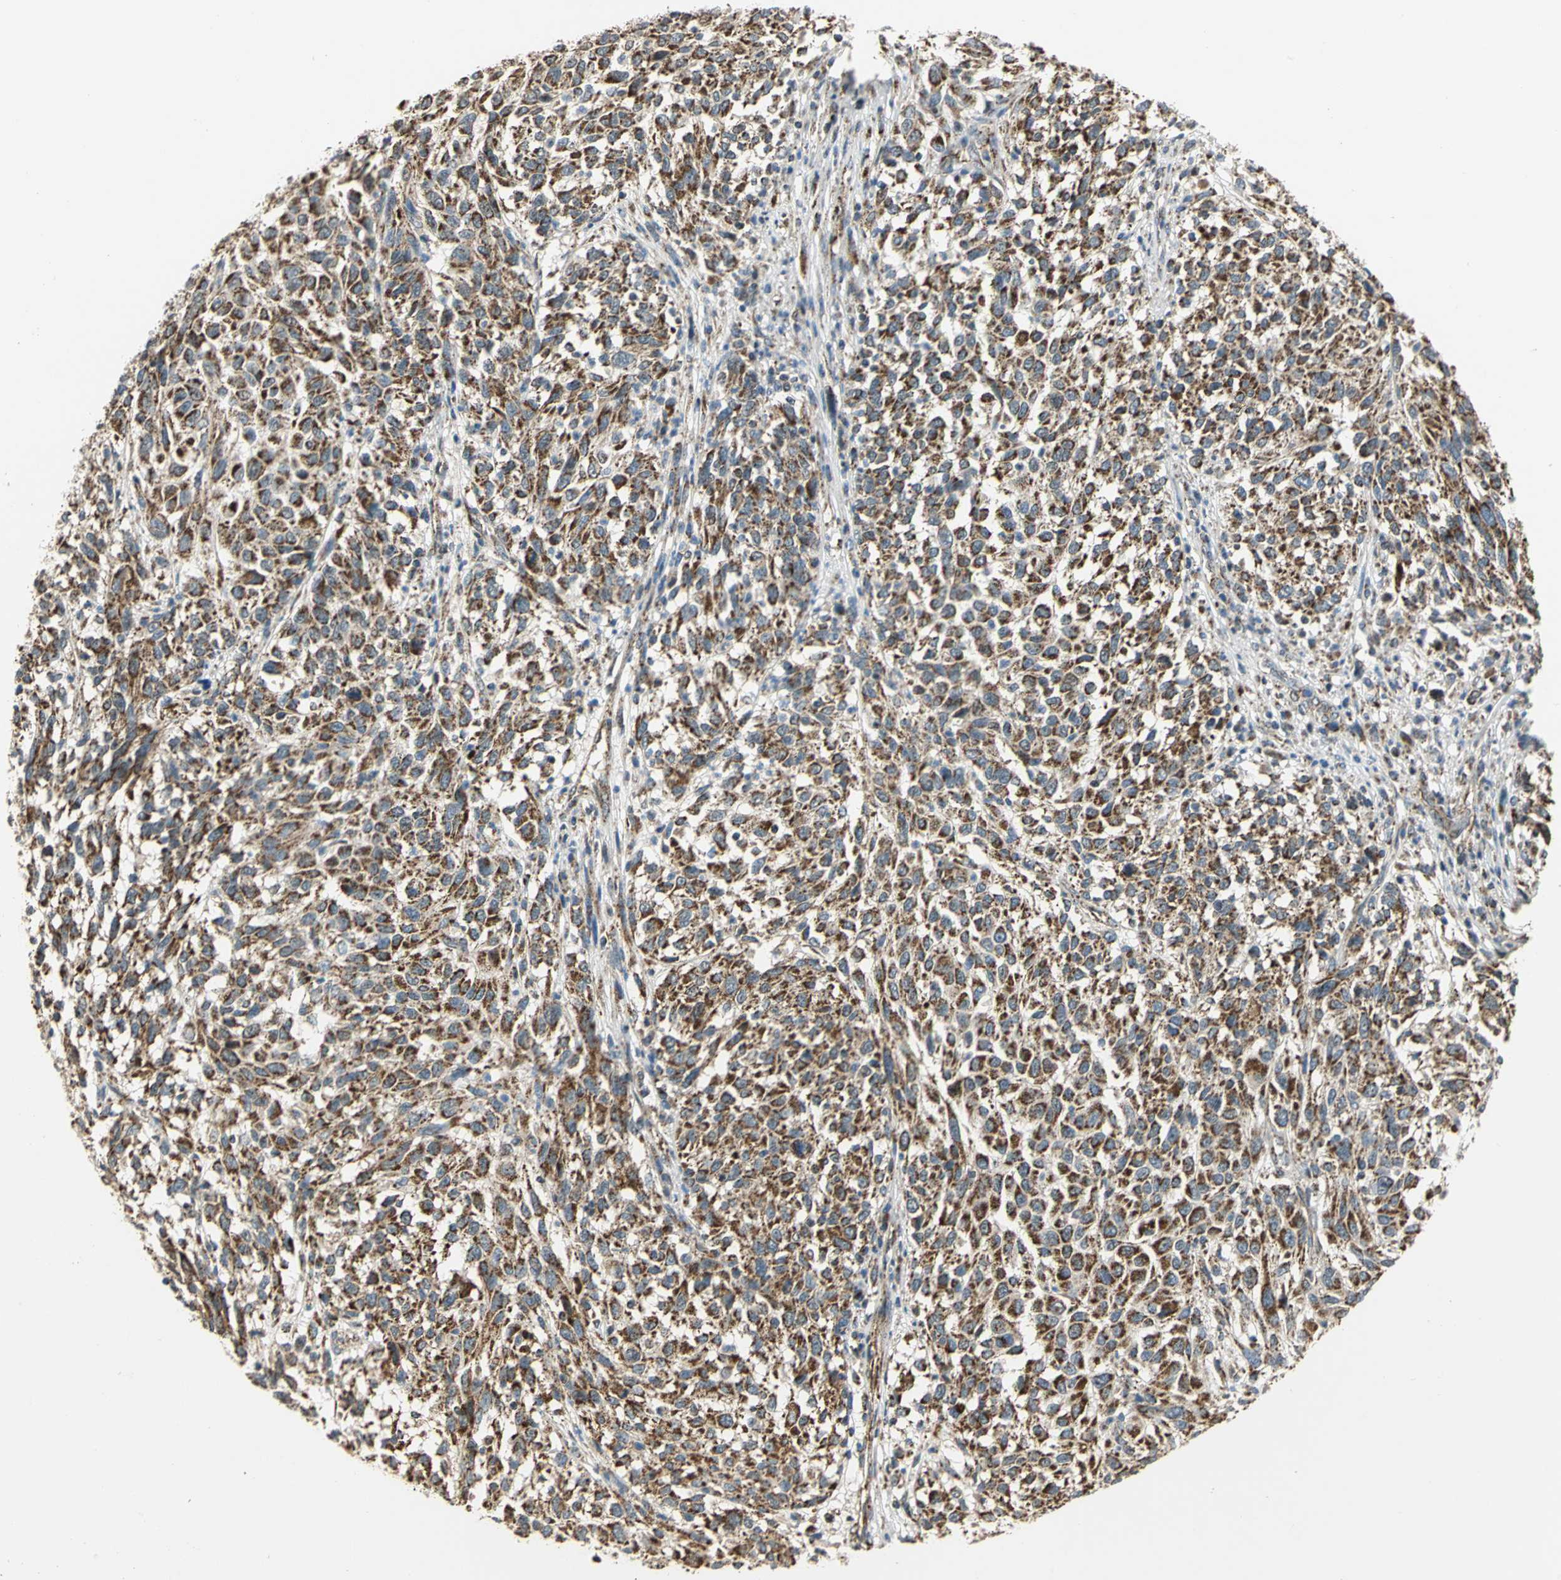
{"staining": {"intensity": "strong", "quantity": ">75%", "location": "cytoplasmic/membranous"}, "tissue": "melanoma", "cell_type": "Tumor cells", "image_type": "cancer", "snomed": [{"axis": "morphology", "description": "Malignant melanoma, Metastatic site"}, {"axis": "topography", "description": "Lymph node"}], "caption": "Immunohistochemistry of human malignant melanoma (metastatic site) exhibits high levels of strong cytoplasmic/membranous staining in approximately >75% of tumor cells. (brown staining indicates protein expression, while blue staining denotes nuclei).", "gene": "MRPS22", "patient": {"sex": "male", "age": 61}}